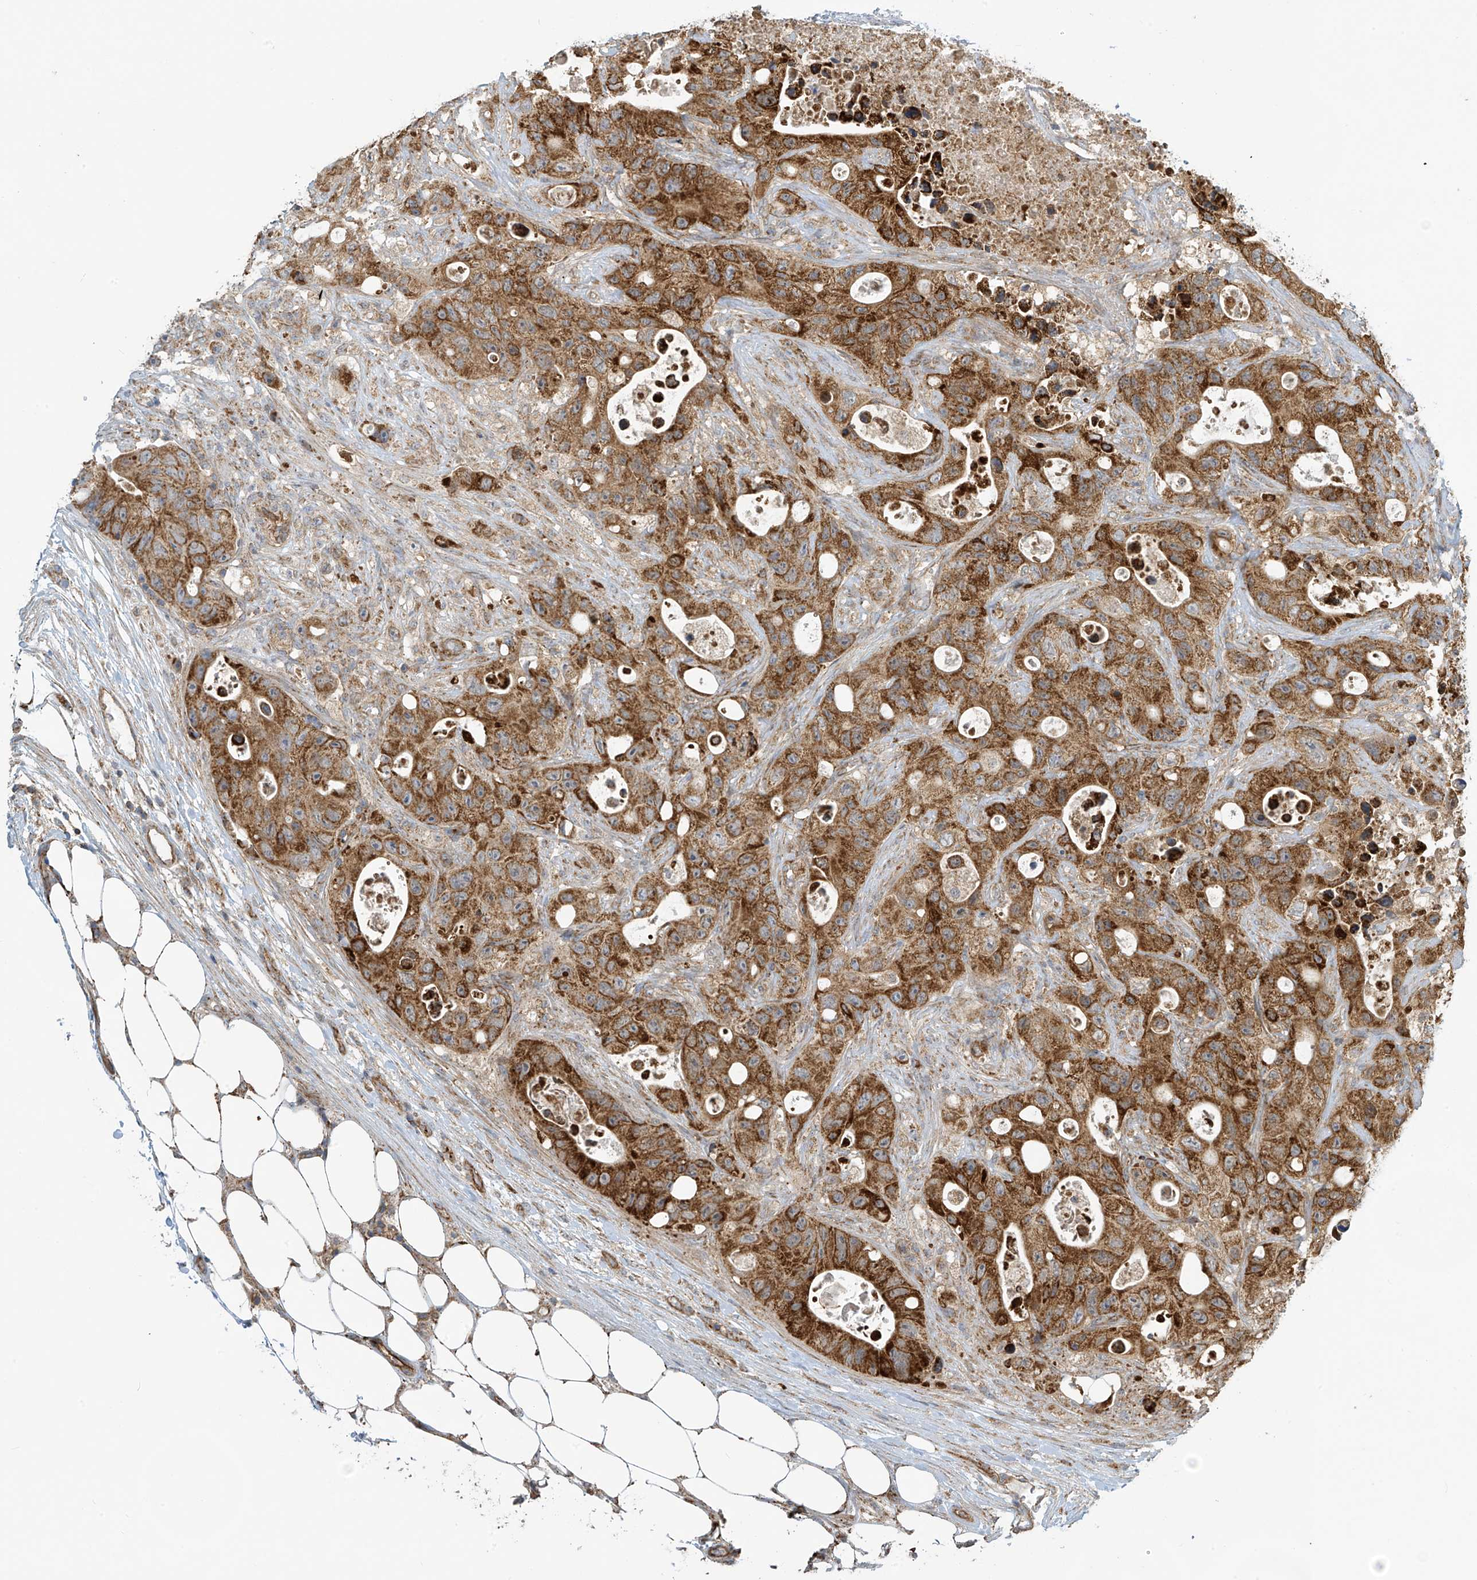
{"staining": {"intensity": "strong", "quantity": ">75%", "location": "cytoplasmic/membranous"}, "tissue": "colorectal cancer", "cell_type": "Tumor cells", "image_type": "cancer", "snomed": [{"axis": "morphology", "description": "Adenocarcinoma, NOS"}, {"axis": "topography", "description": "Colon"}], "caption": "Protein analysis of colorectal cancer tissue reveals strong cytoplasmic/membranous staining in about >75% of tumor cells.", "gene": "METTL6", "patient": {"sex": "female", "age": 46}}